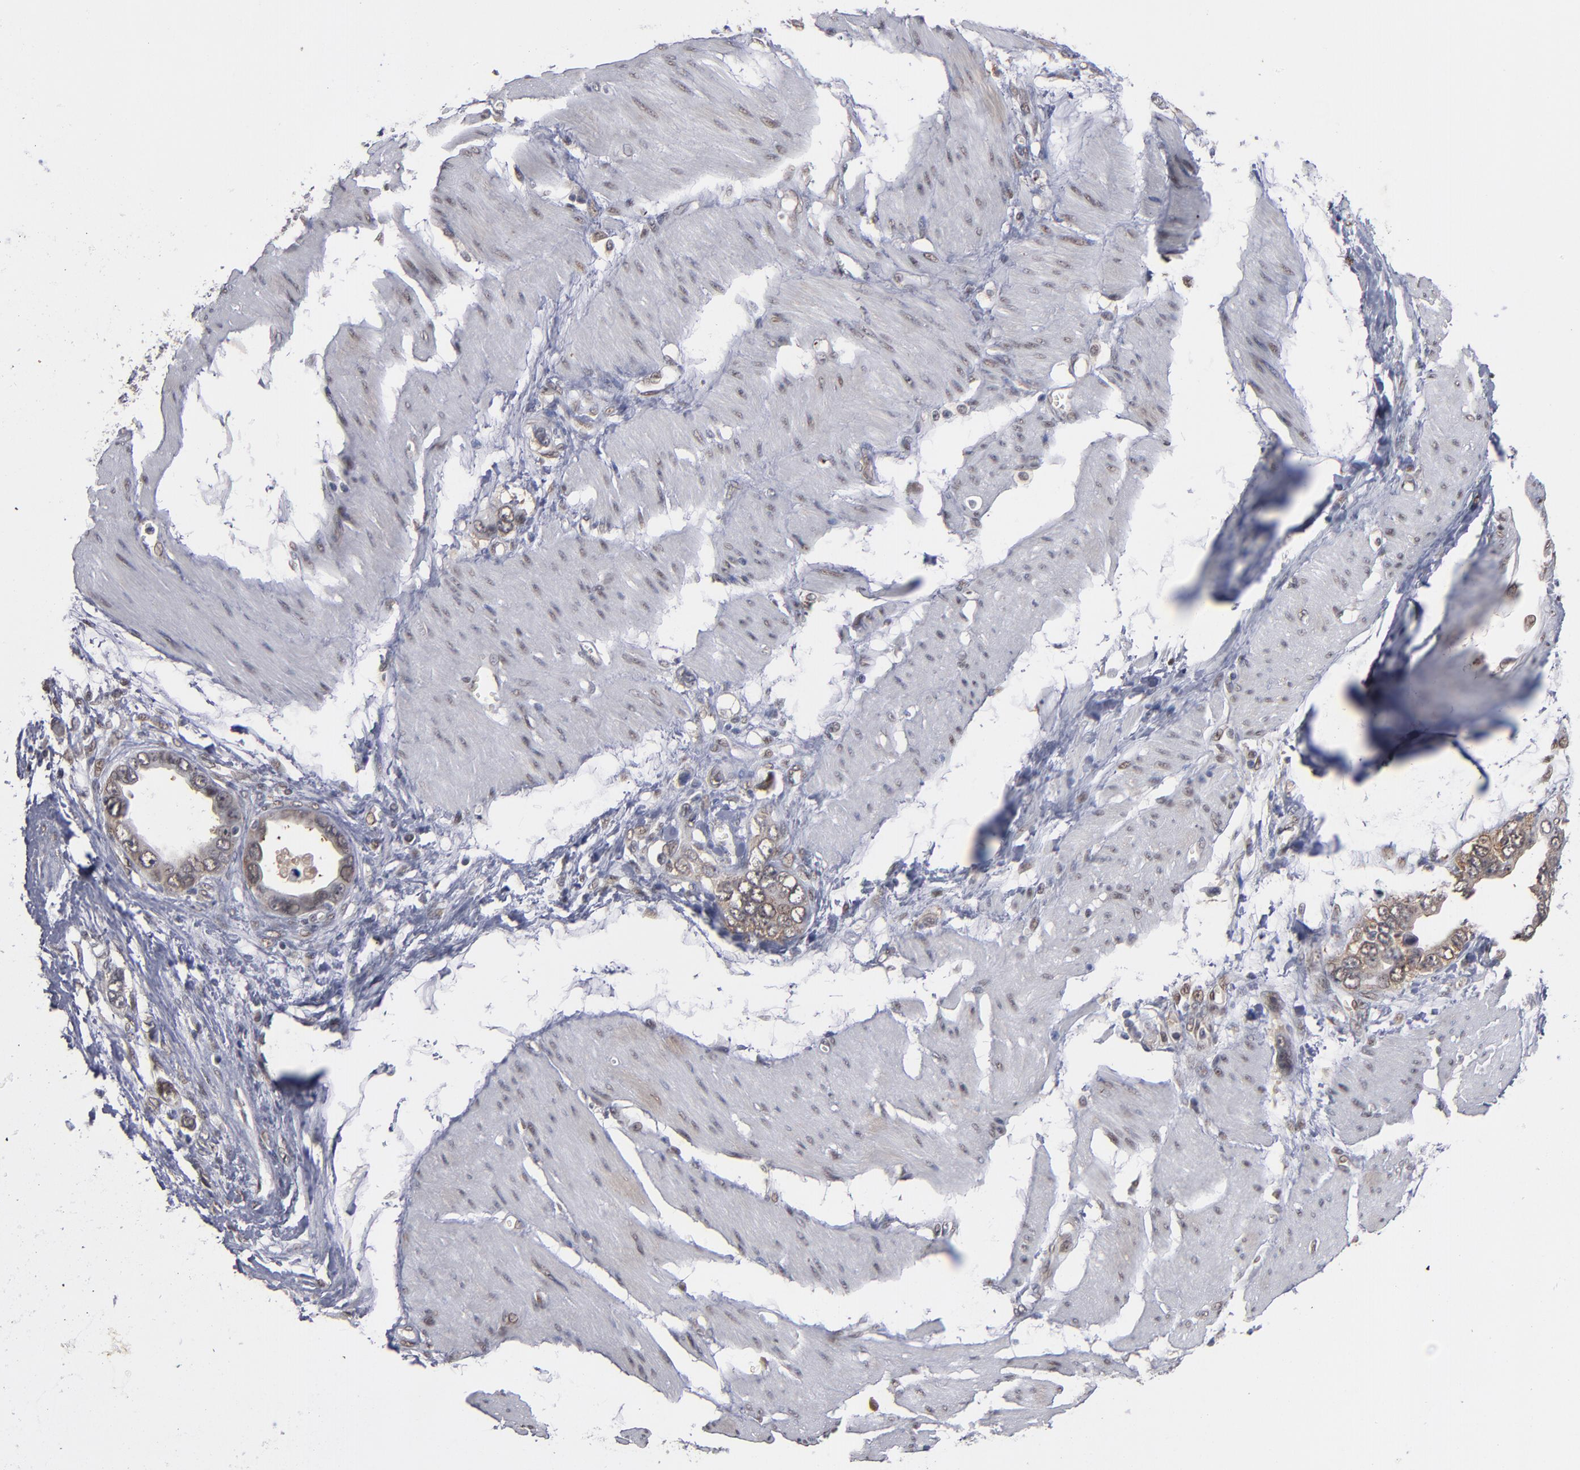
{"staining": {"intensity": "weak", "quantity": "<25%", "location": "cytoplasmic/membranous,nuclear"}, "tissue": "stomach cancer", "cell_type": "Tumor cells", "image_type": "cancer", "snomed": [{"axis": "morphology", "description": "Adenocarcinoma, NOS"}, {"axis": "topography", "description": "Stomach"}], "caption": "Tumor cells show no significant staining in stomach adenocarcinoma.", "gene": "HUWE1", "patient": {"sex": "male", "age": 78}}